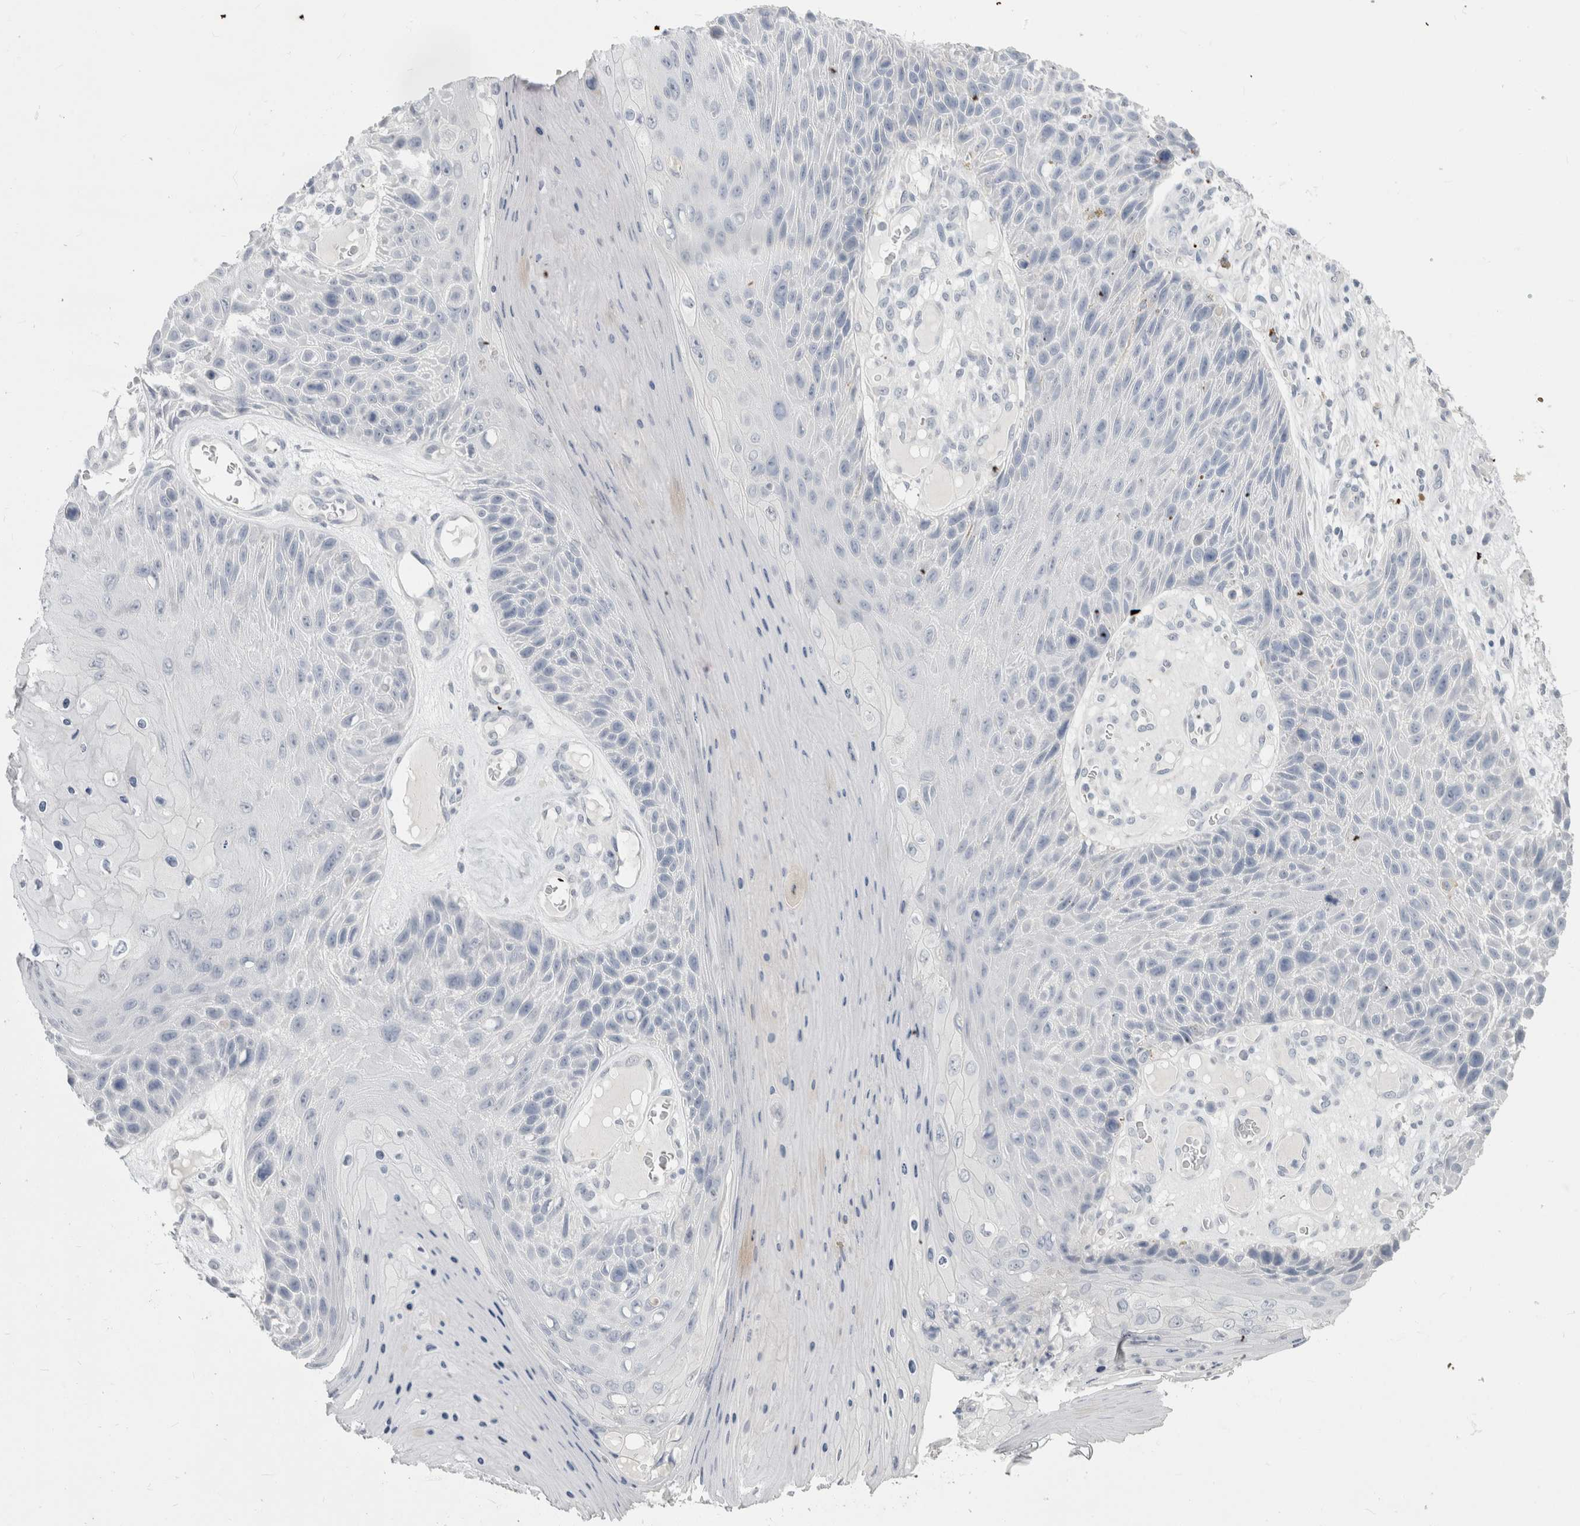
{"staining": {"intensity": "negative", "quantity": "none", "location": "none"}, "tissue": "skin cancer", "cell_type": "Tumor cells", "image_type": "cancer", "snomed": [{"axis": "morphology", "description": "Squamous cell carcinoma, NOS"}, {"axis": "topography", "description": "Skin"}], "caption": "Tumor cells show no significant protein staining in skin cancer.", "gene": "SLC6A1", "patient": {"sex": "female", "age": 88}}